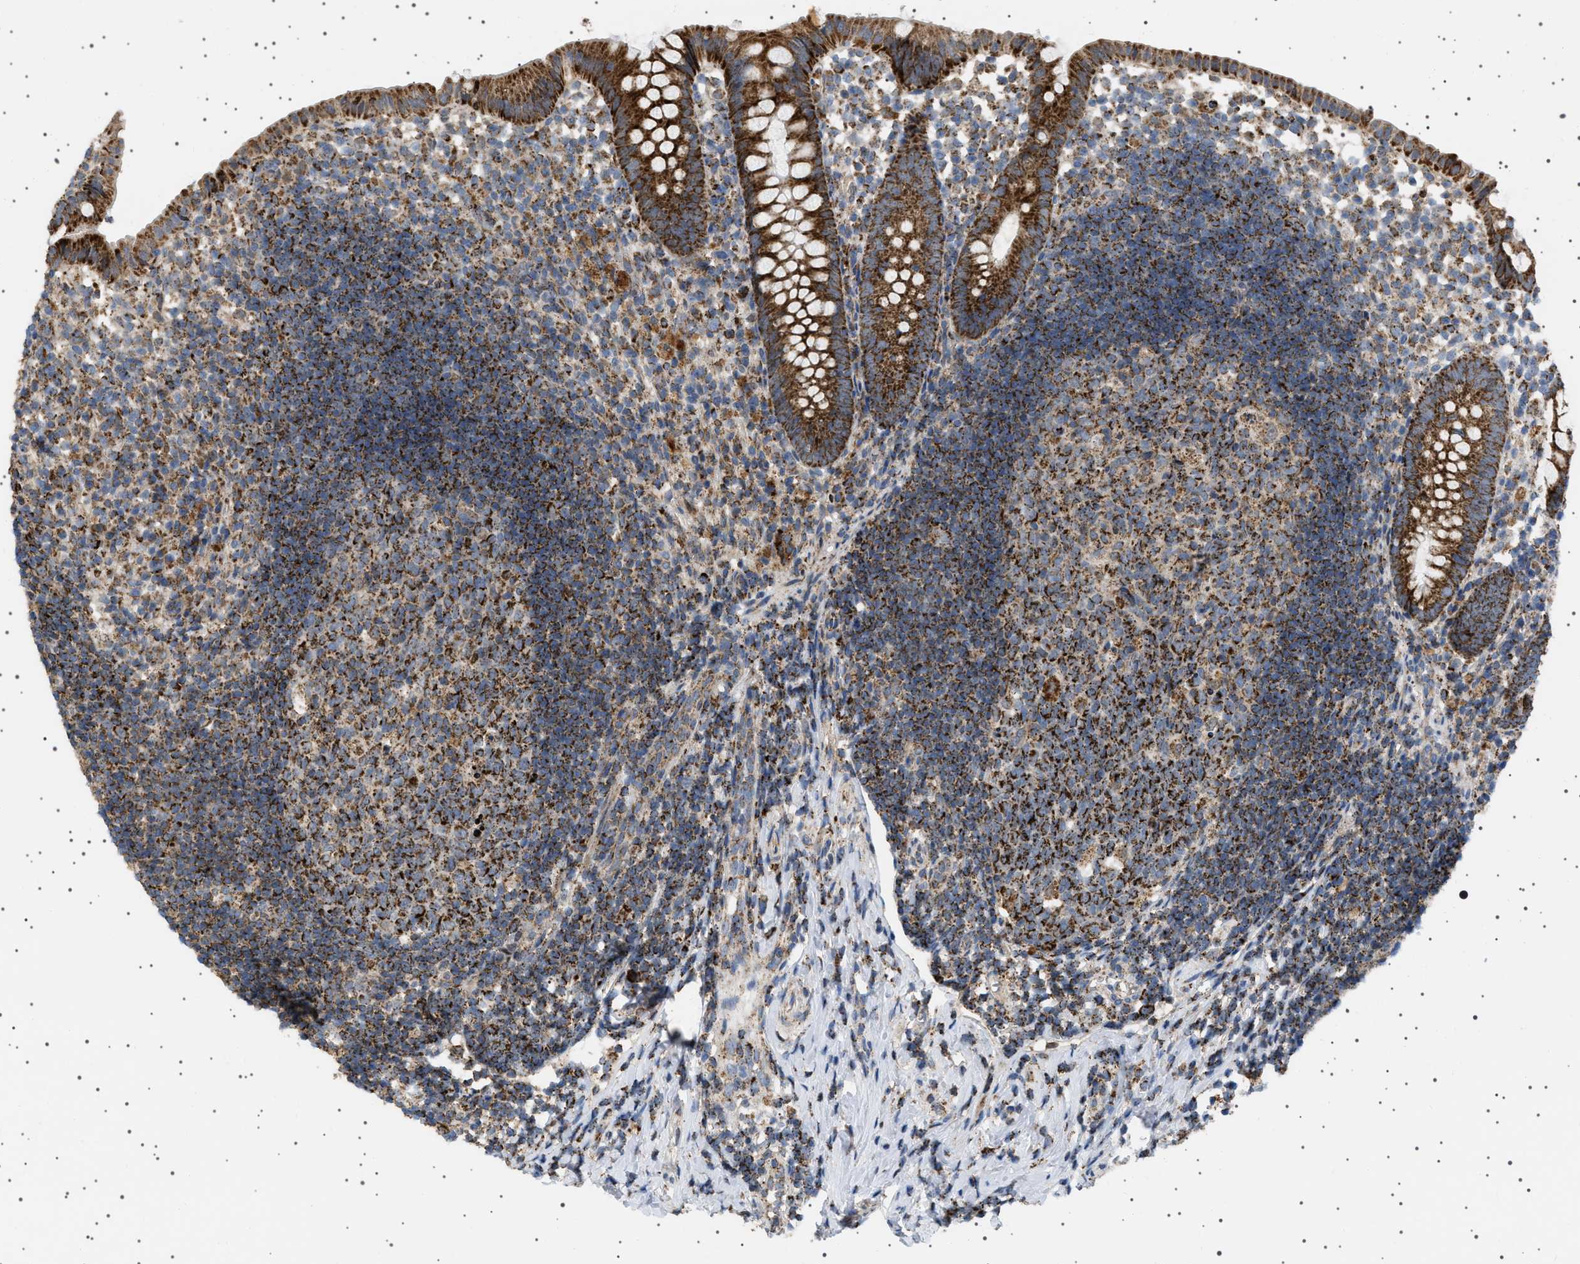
{"staining": {"intensity": "strong", "quantity": ">75%", "location": "cytoplasmic/membranous"}, "tissue": "appendix", "cell_type": "Glandular cells", "image_type": "normal", "snomed": [{"axis": "morphology", "description": "Normal tissue, NOS"}, {"axis": "topography", "description": "Appendix"}], "caption": "Approximately >75% of glandular cells in normal appendix display strong cytoplasmic/membranous protein staining as visualized by brown immunohistochemical staining.", "gene": "UBXN8", "patient": {"sex": "female", "age": 20}}